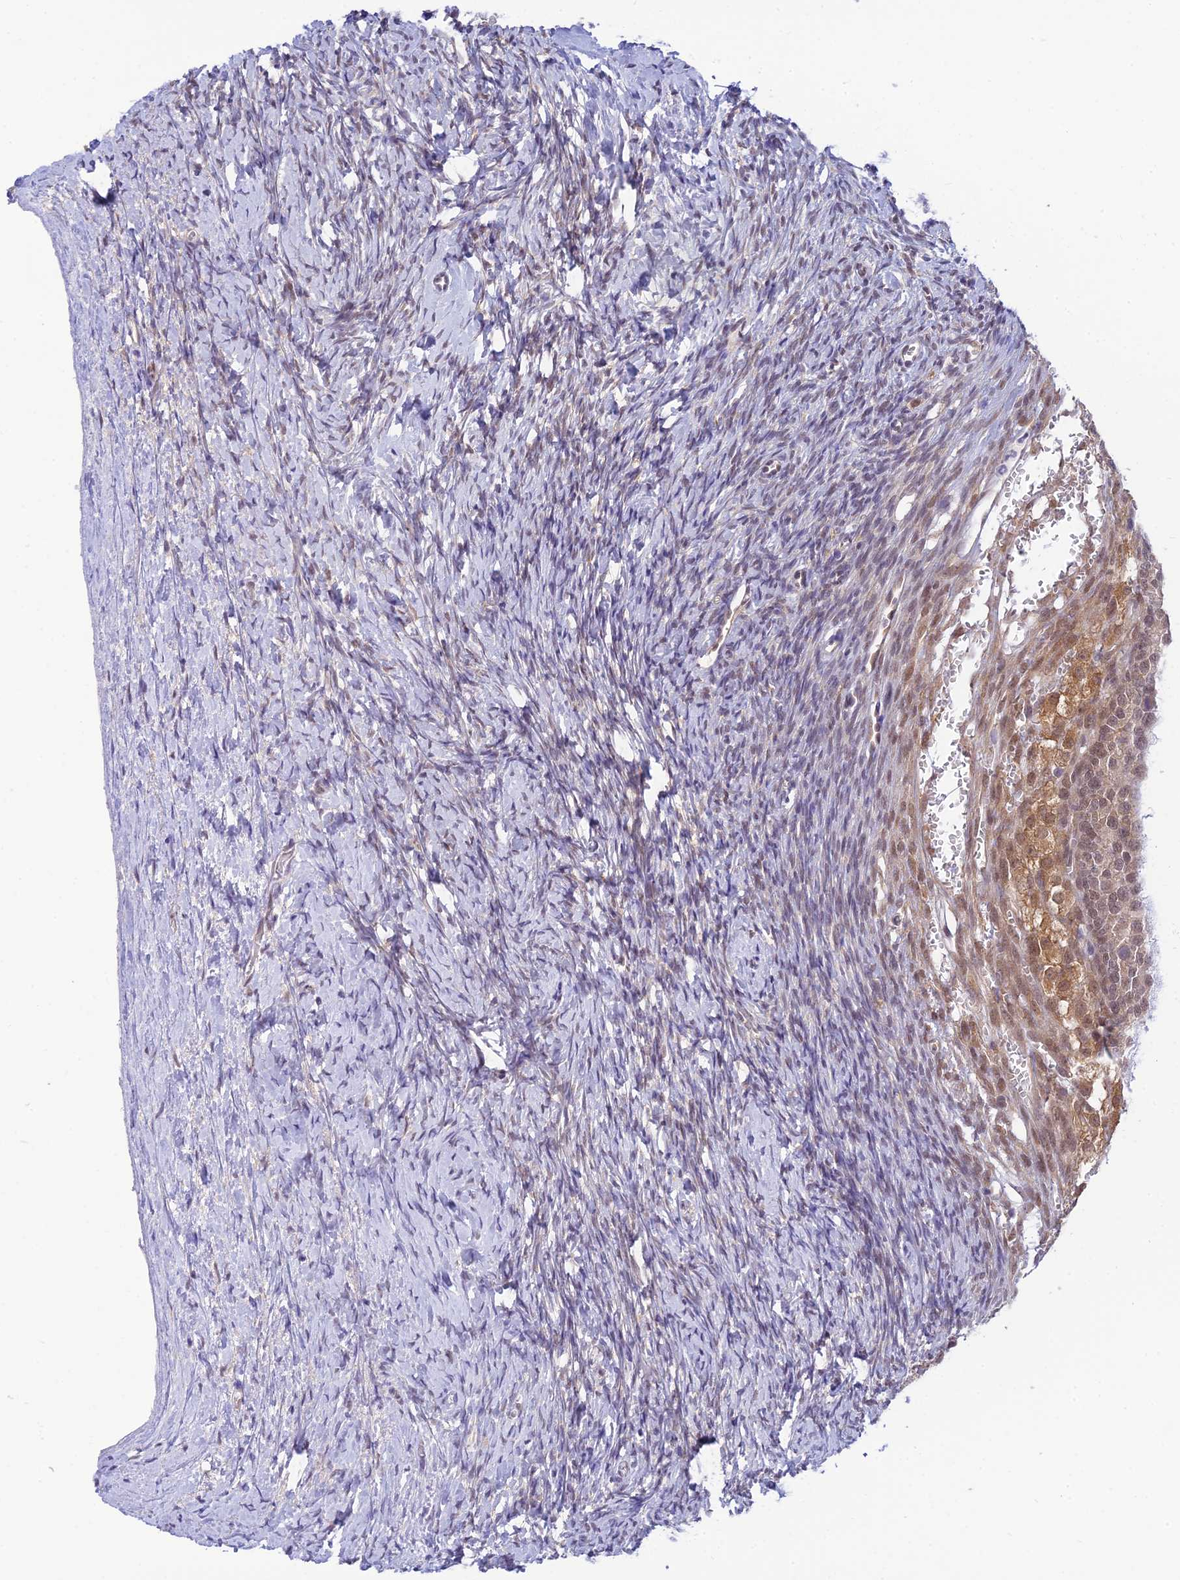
{"staining": {"intensity": "weak", "quantity": ">75%", "location": "cytoplasmic/membranous,nuclear"}, "tissue": "ovary", "cell_type": "Follicle cells", "image_type": "normal", "snomed": [{"axis": "morphology", "description": "Normal tissue, NOS"}, {"axis": "morphology", "description": "Developmental malformation"}, {"axis": "topography", "description": "Ovary"}], "caption": "IHC (DAB) staining of normal human ovary demonstrates weak cytoplasmic/membranous,nuclear protein staining in about >75% of follicle cells.", "gene": "SKIC8", "patient": {"sex": "female", "age": 39}}